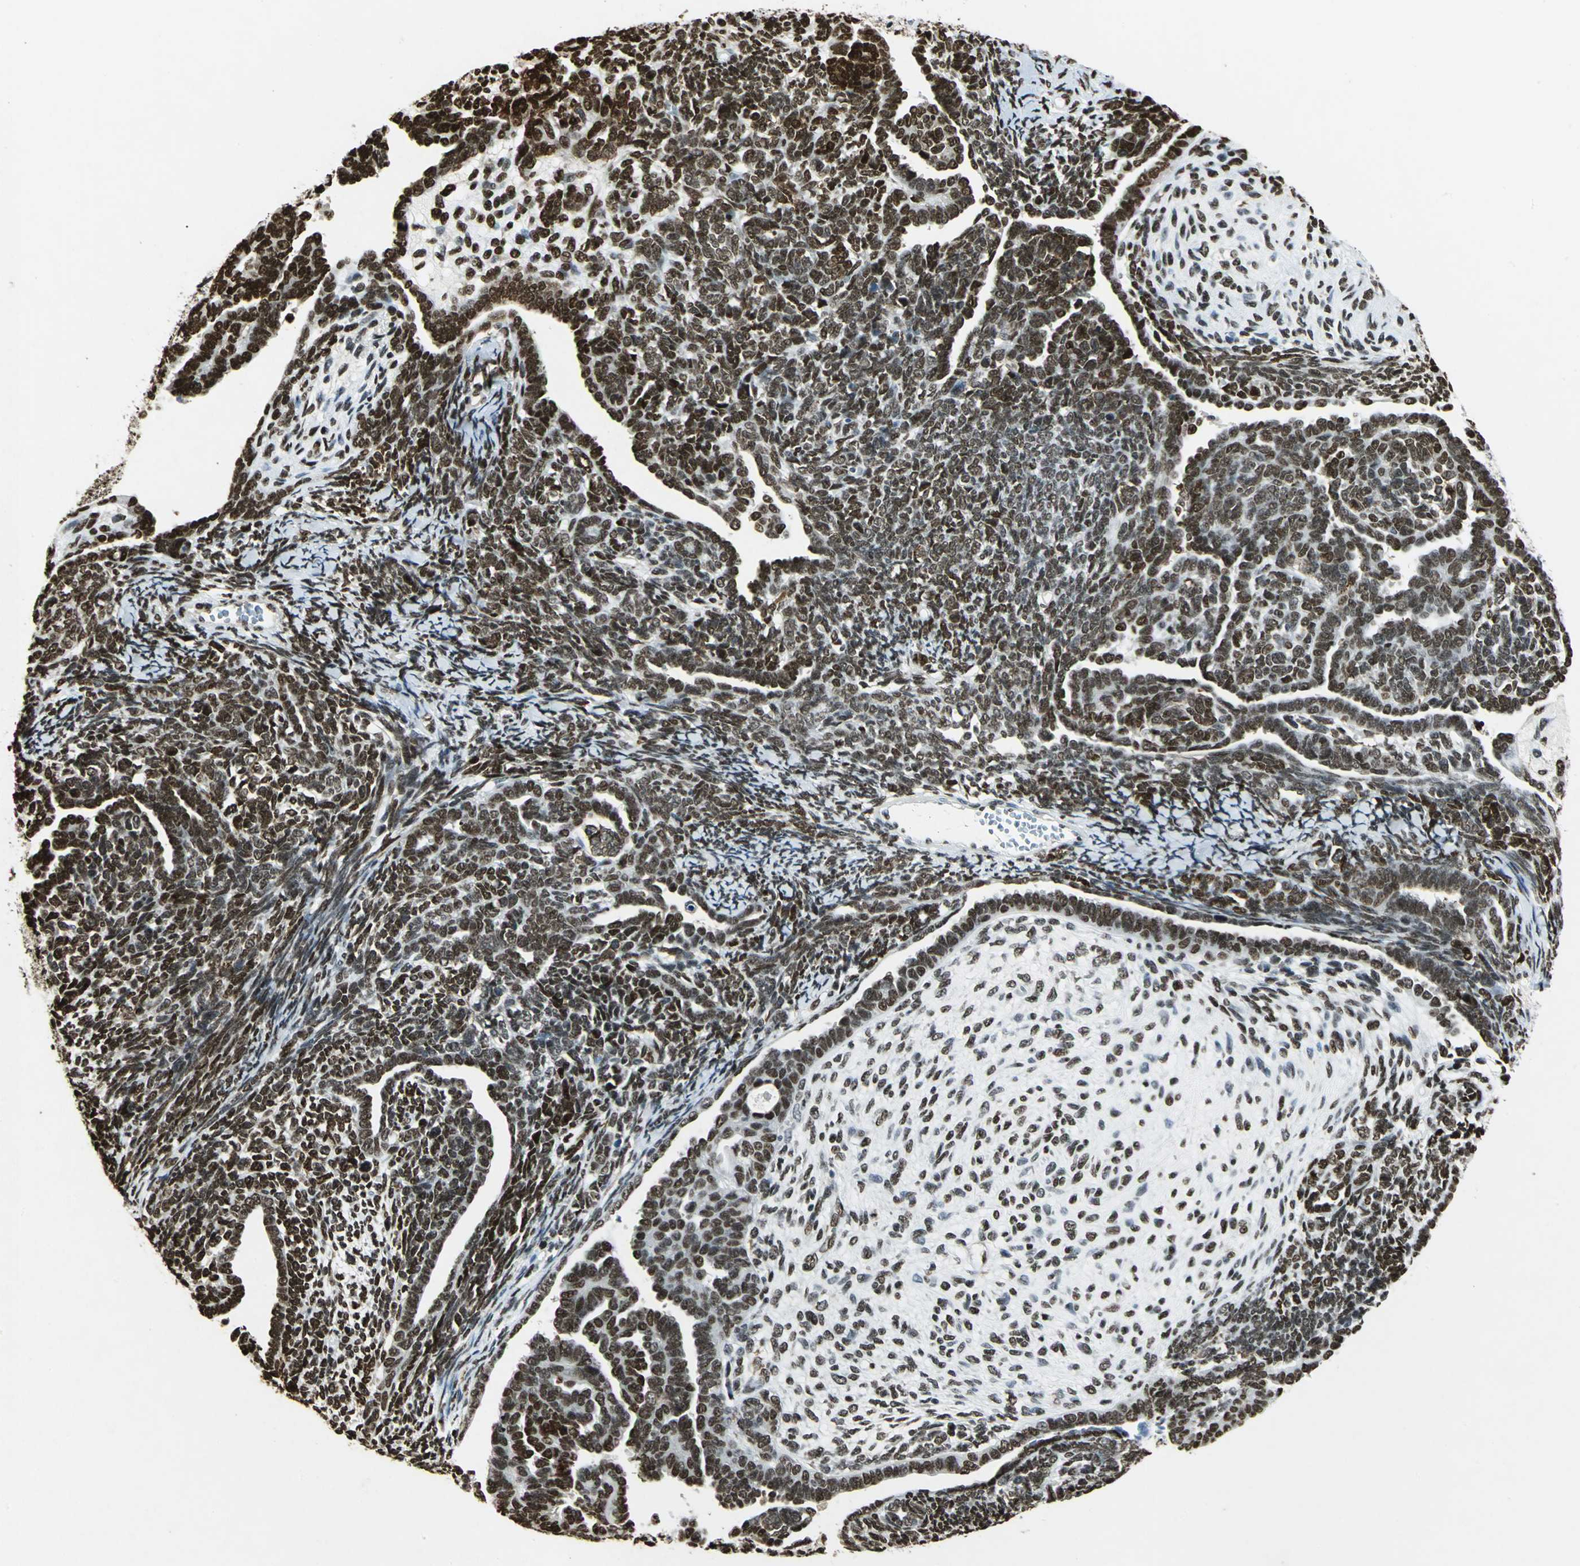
{"staining": {"intensity": "strong", "quantity": ">75%", "location": "nuclear"}, "tissue": "endometrial cancer", "cell_type": "Tumor cells", "image_type": "cancer", "snomed": [{"axis": "morphology", "description": "Neoplasm, malignant, NOS"}, {"axis": "topography", "description": "Endometrium"}], "caption": "High-power microscopy captured an immunohistochemistry (IHC) micrograph of malignant neoplasm (endometrial), revealing strong nuclear positivity in approximately >75% of tumor cells.", "gene": "HMGB1", "patient": {"sex": "female", "age": 74}}